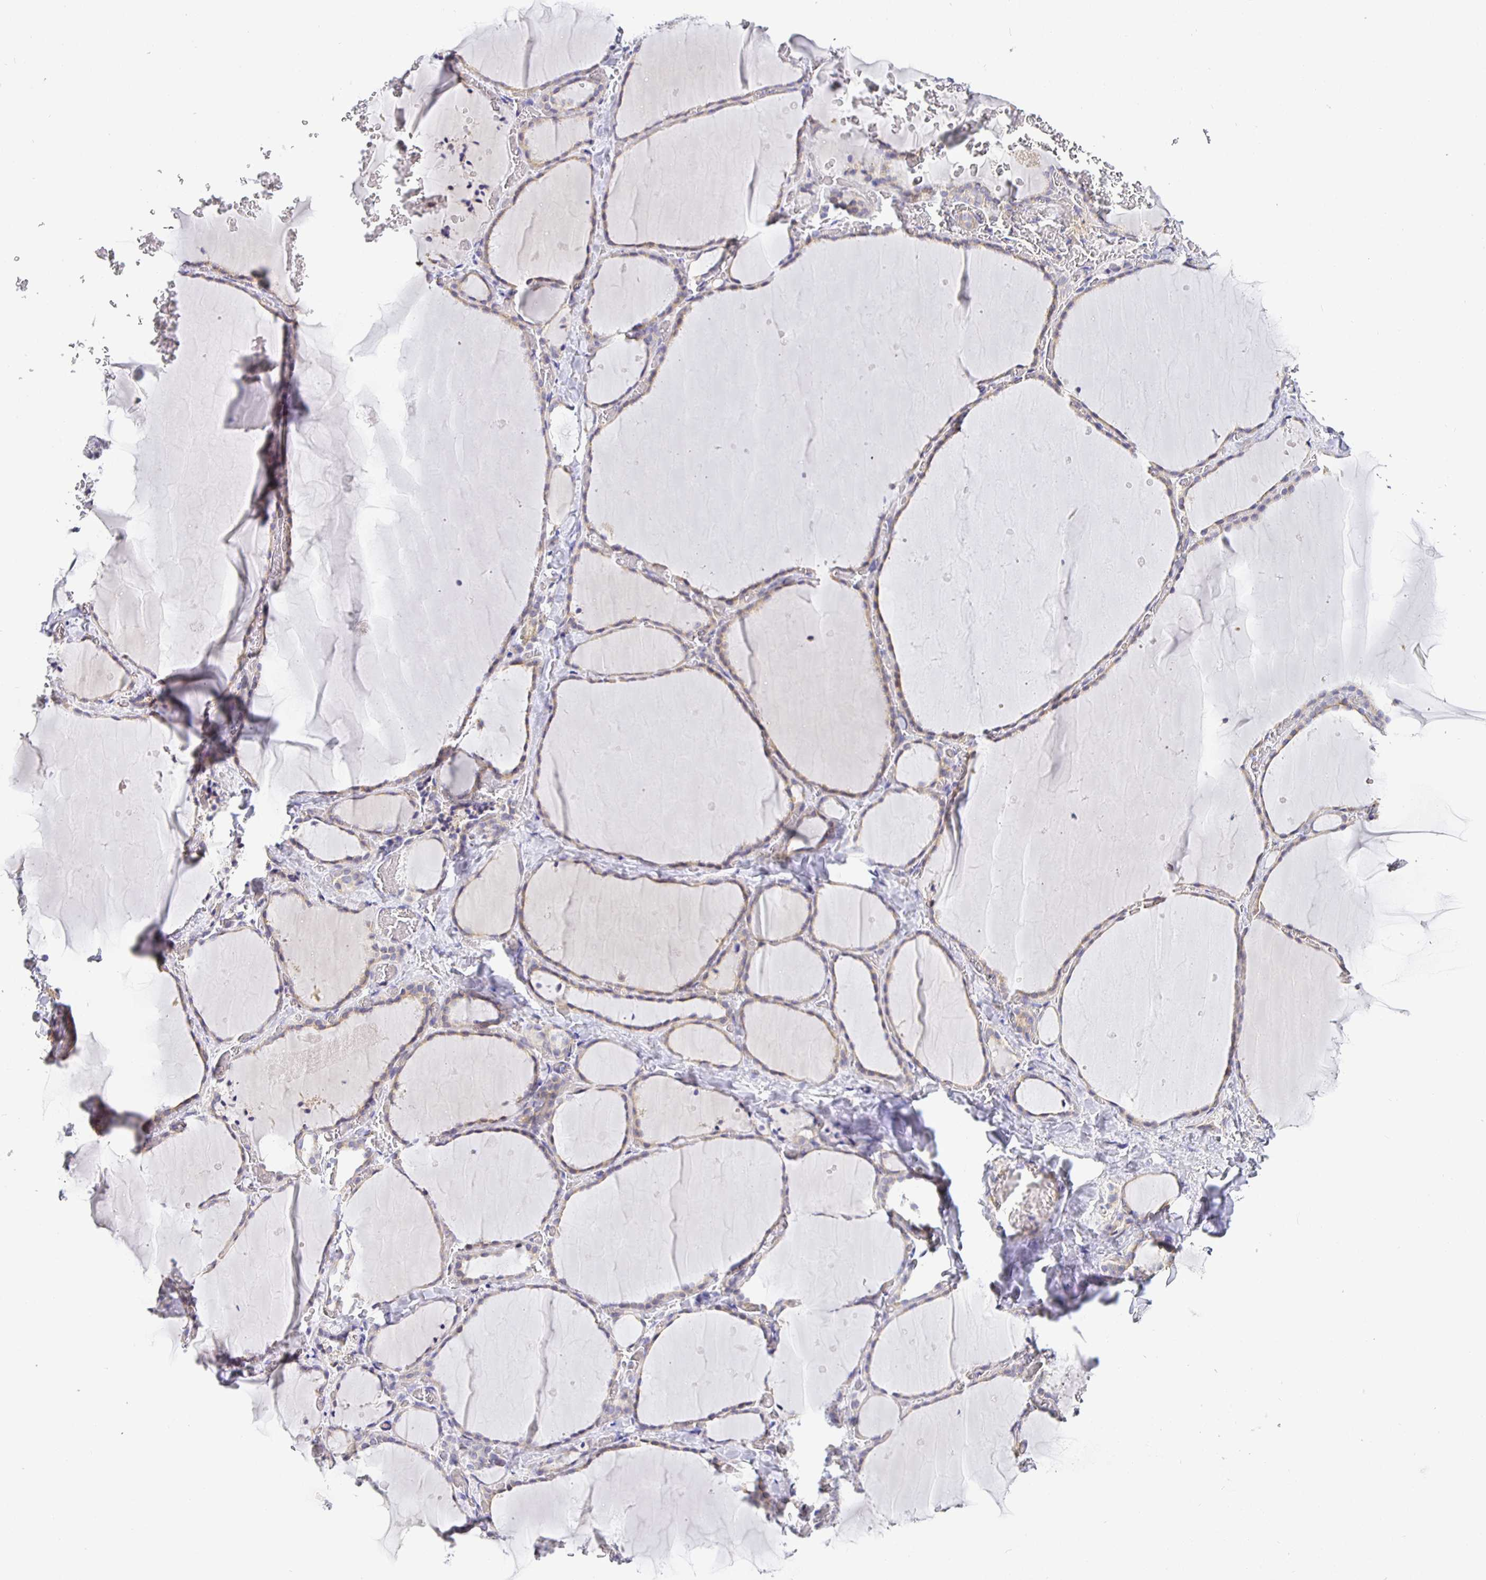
{"staining": {"intensity": "weak", "quantity": "25%-75%", "location": "cytoplasmic/membranous"}, "tissue": "thyroid gland", "cell_type": "Glandular cells", "image_type": "normal", "snomed": [{"axis": "morphology", "description": "Normal tissue, NOS"}, {"axis": "topography", "description": "Thyroid gland"}], "caption": "Immunohistochemical staining of benign thyroid gland displays weak cytoplasmic/membranous protein staining in approximately 25%-75% of glandular cells. (brown staining indicates protein expression, while blue staining denotes nuclei).", "gene": "OPALIN", "patient": {"sex": "female", "age": 36}}